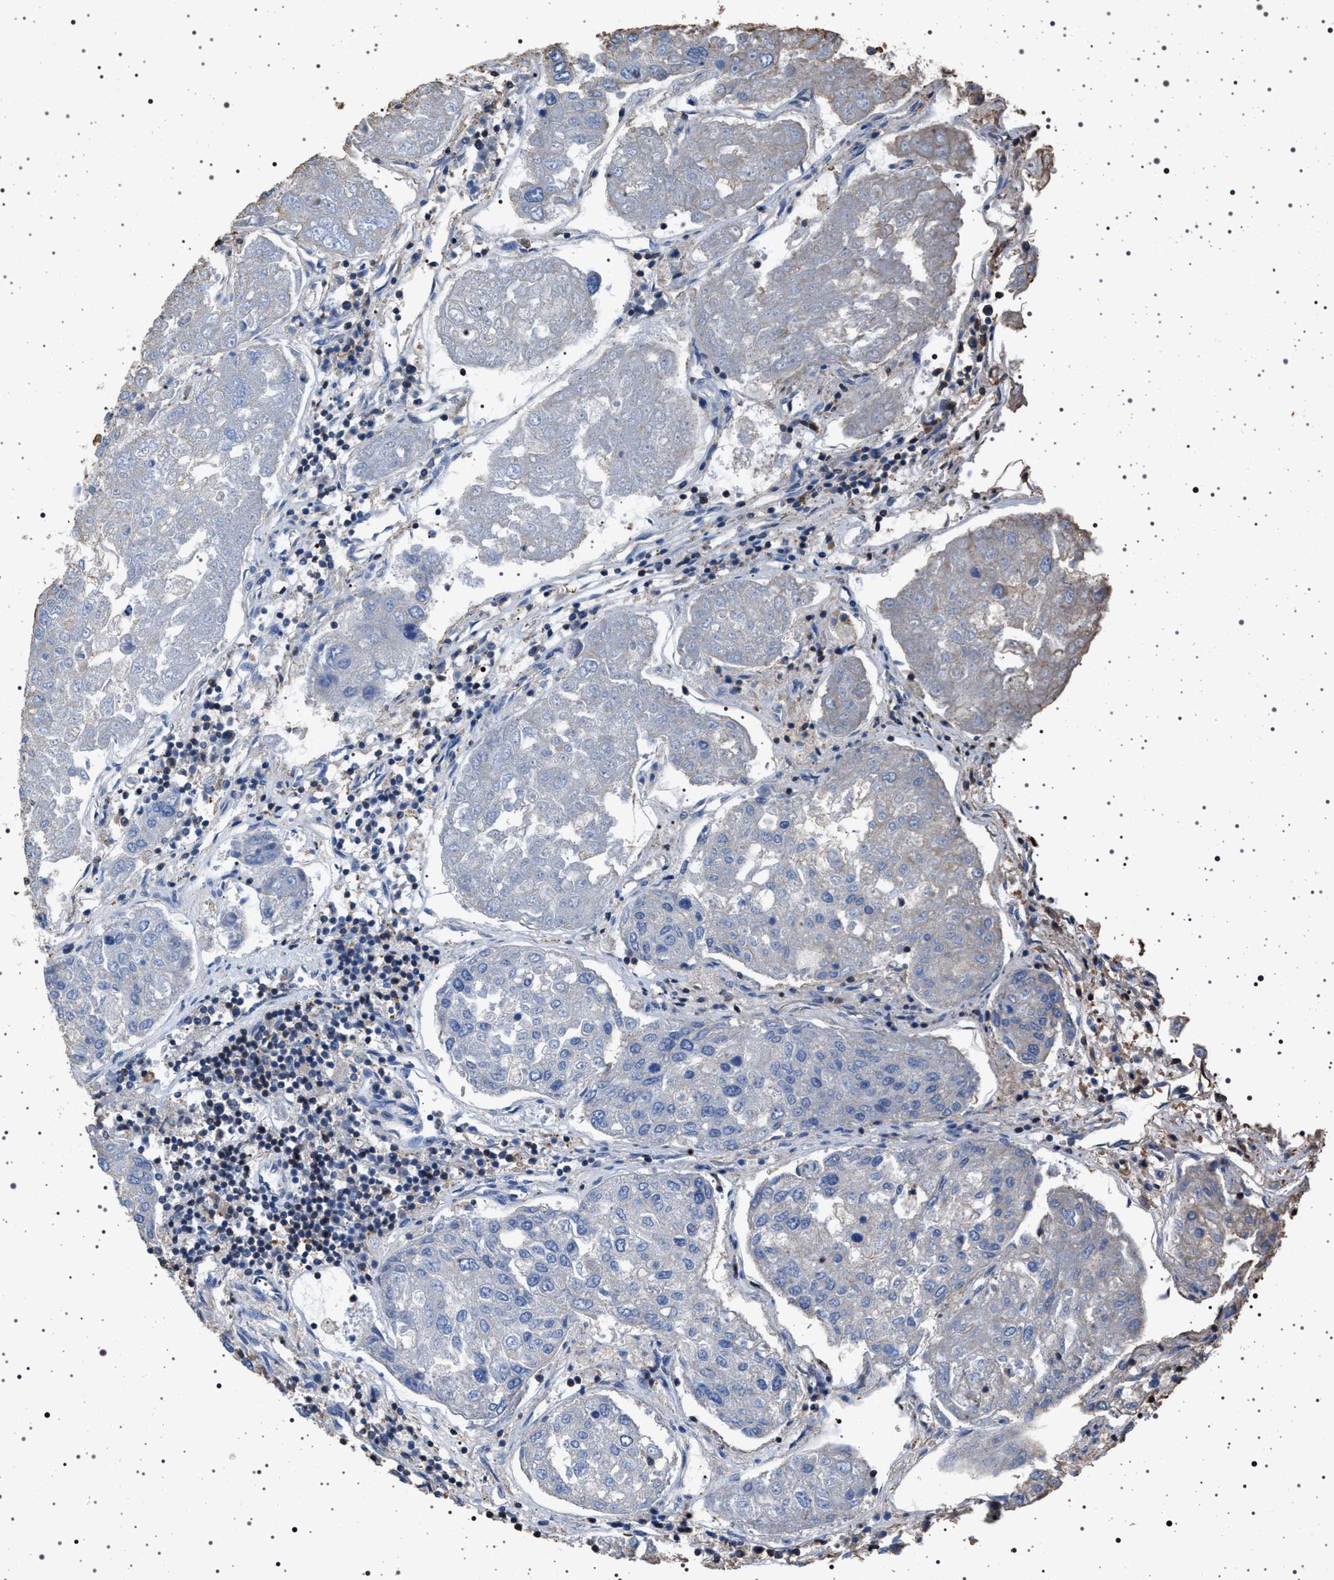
{"staining": {"intensity": "negative", "quantity": "none", "location": "none"}, "tissue": "urothelial cancer", "cell_type": "Tumor cells", "image_type": "cancer", "snomed": [{"axis": "morphology", "description": "Urothelial carcinoma, High grade"}, {"axis": "topography", "description": "Lymph node"}, {"axis": "topography", "description": "Urinary bladder"}], "caption": "Immunohistochemistry (IHC) of urothelial carcinoma (high-grade) demonstrates no positivity in tumor cells. (DAB IHC, high magnification).", "gene": "SMAP2", "patient": {"sex": "male", "age": 51}}